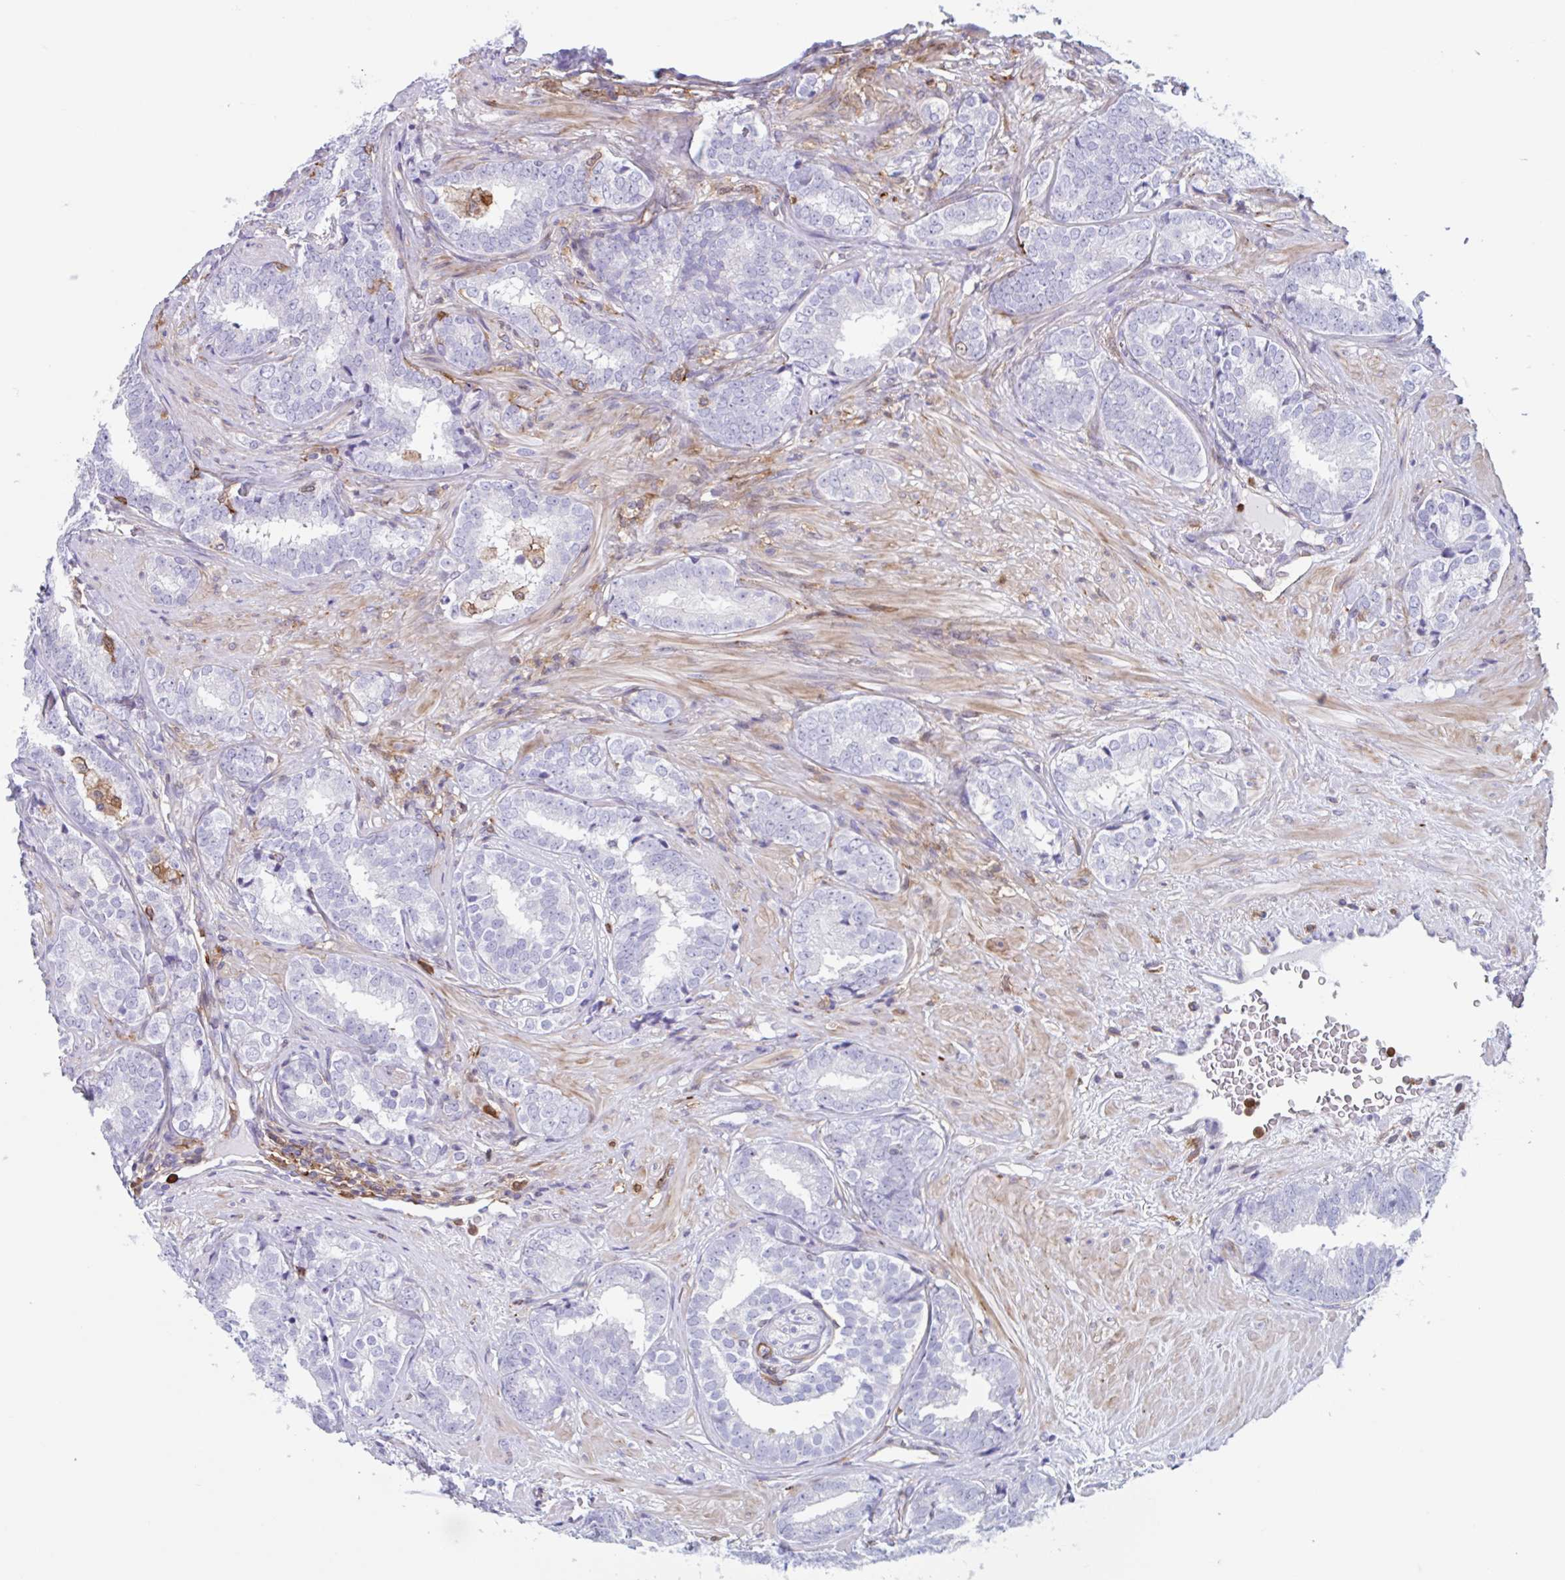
{"staining": {"intensity": "negative", "quantity": "none", "location": "none"}, "tissue": "prostate cancer", "cell_type": "Tumor cells", "image_type": "cancer", "snomed": [{"axis": "morphology", "description": "Adenocarcinoma, High grade"}, {"axis": "topography", "description": "Prostate"}], "caption": "Immunohistochemistry (IHC) image of neoplastic tissue: prostate high-grade adenocarcinoma stained with DAB shows no significant protein staining in tumor cells. The staining was performed using DAB (3,3'-diaminobenzidine) to visualize the protein expression in brown, while the nuclei were stained in blue with hematoxylin (Magnification: 20x).", "gene": "EFHD1", "patient": {"sex": "male", "age": 72}}